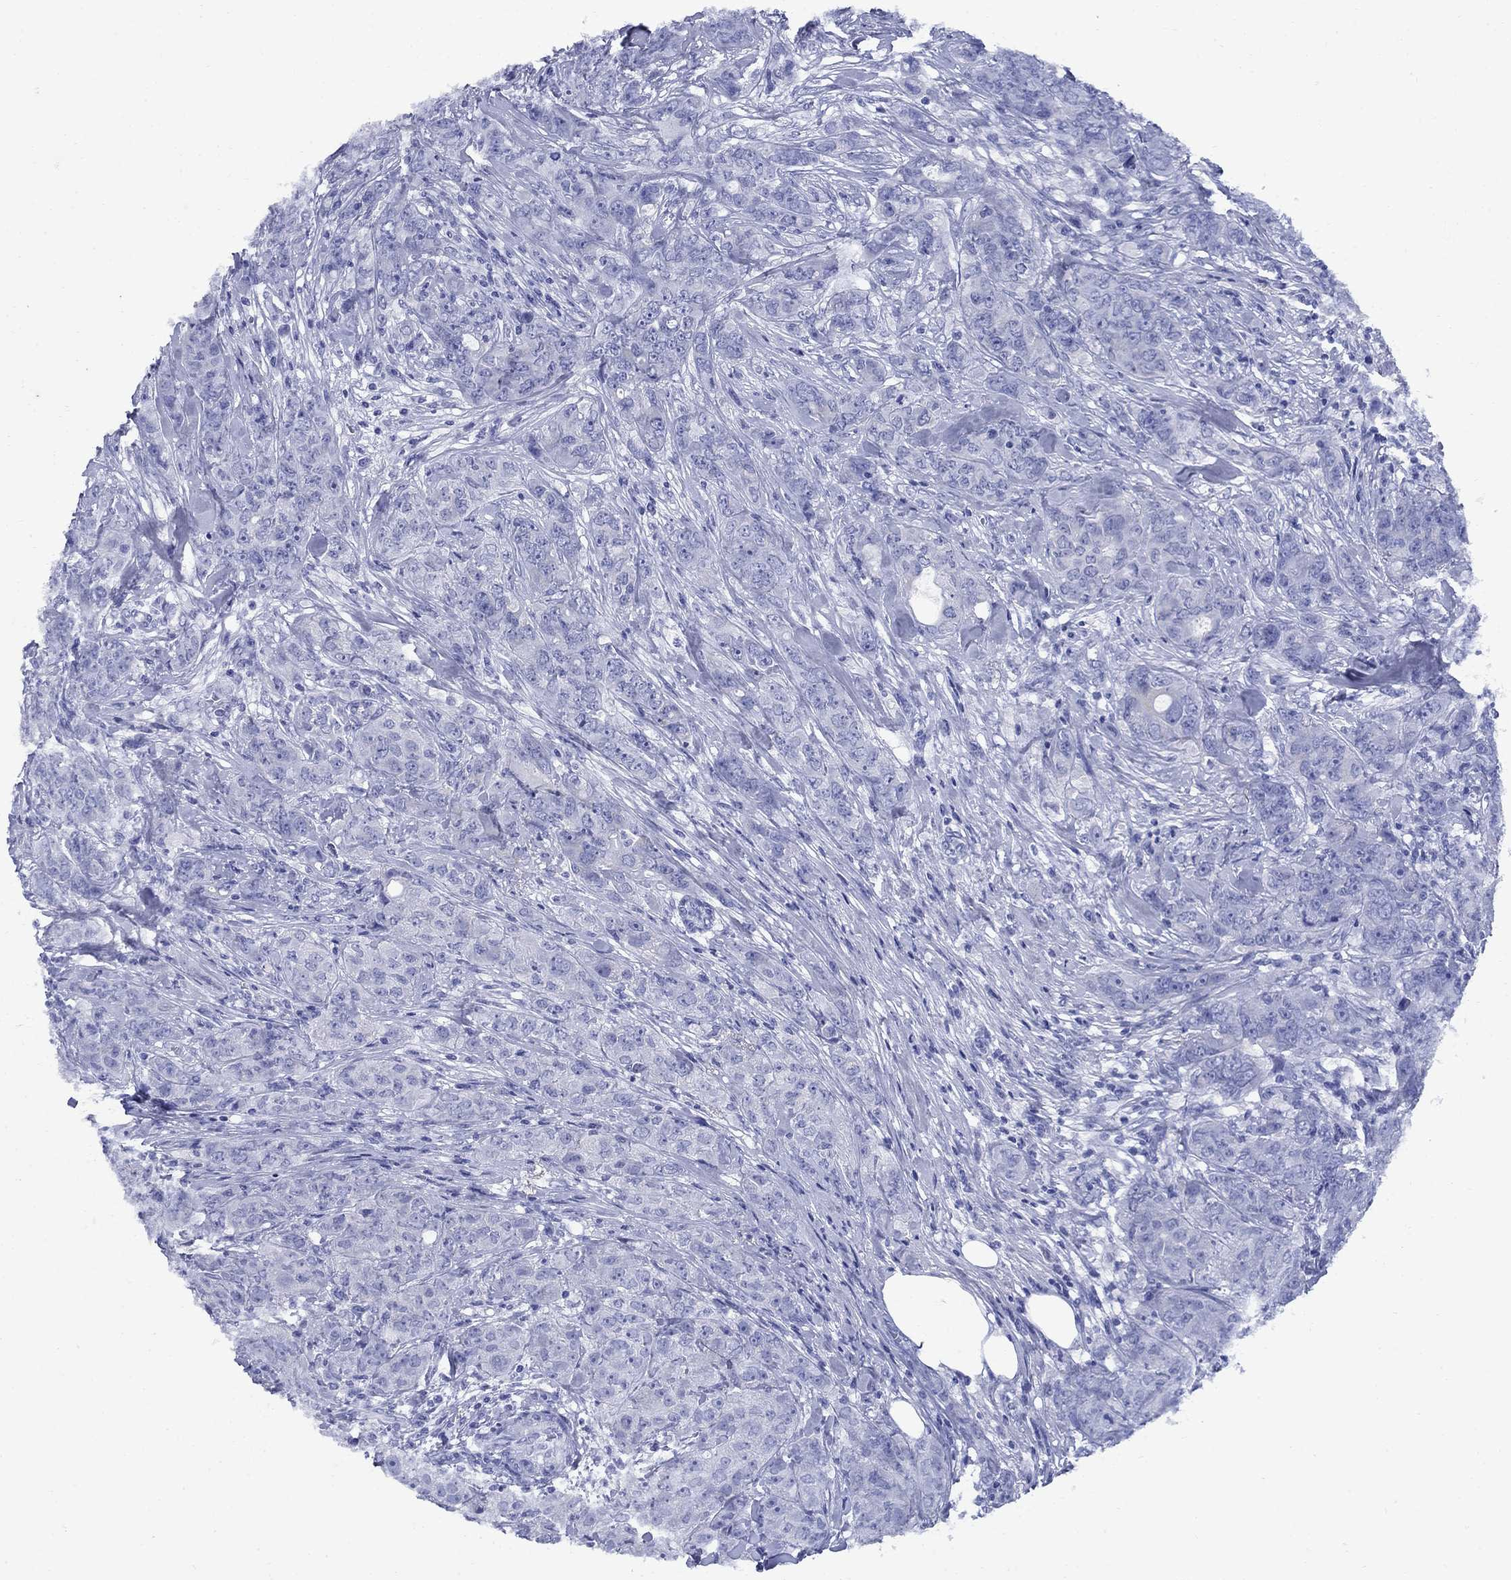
{"staining": {"intensity": "negative", "quantity": "none", "location": "none"}, "tissue": "breast cancer", "cell_type": "Tumor cells", "image_type": "cancer", "snomed": [{"axis": "morphology", "description": "Duct carcinoma"}, {"axis": "topography", "description": "Breast"}], "caption": "Protein analysis of breast infiltrating ductal carcinoma demonstrates no significant expression in tumor cells.", "gene": "CD1A", "patient": {"sex": "female", "age": 43}}